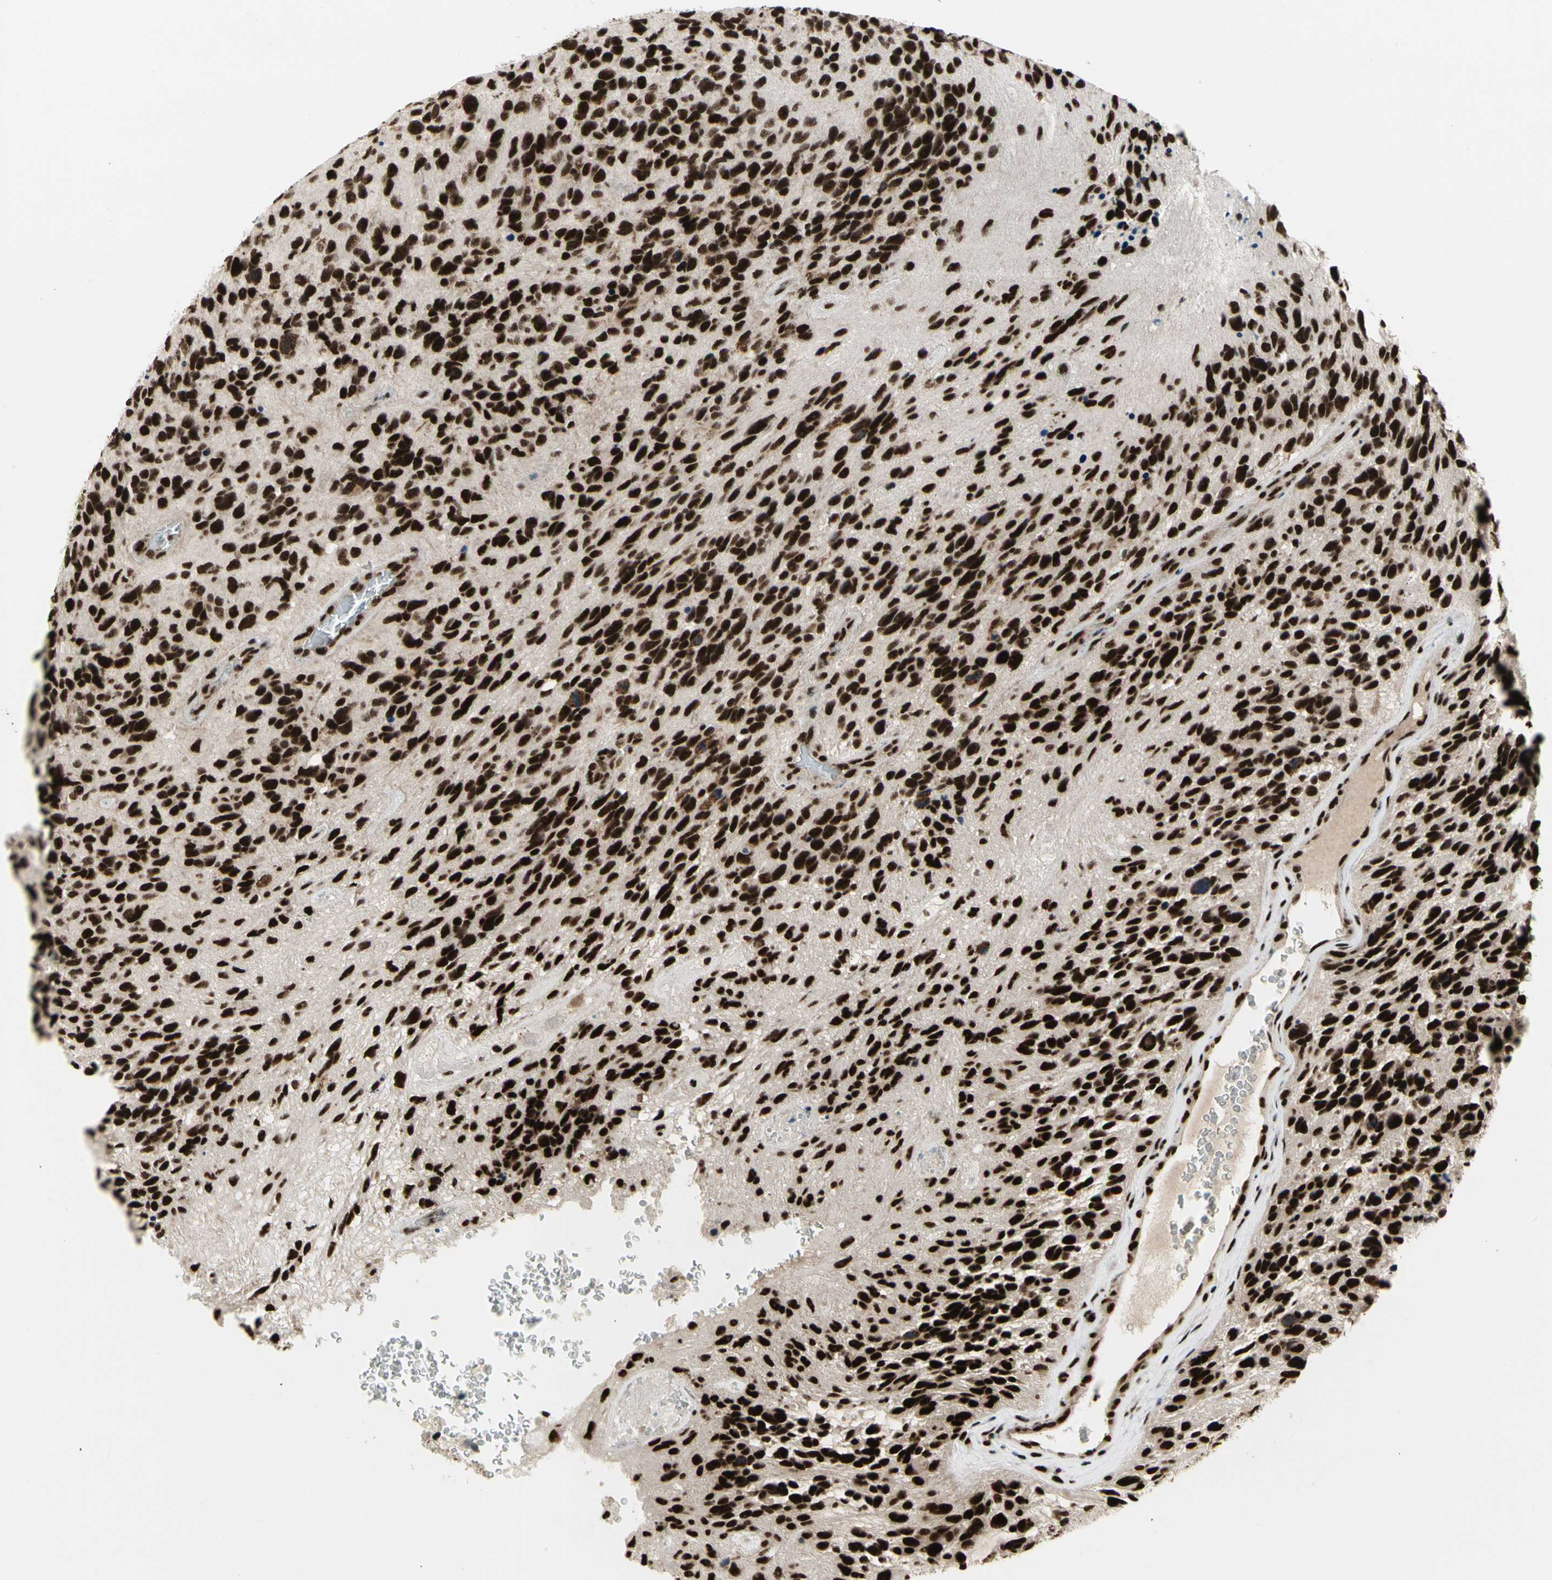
{"staining": {"intensity": "strong", "quantity": ">75%", "location": "nuclear"}, "tissue": "glioma", "cell_type": "Tumor cells", "image_type": "cancer", "snomed": [{"axis": "morphology", "description": "Glioma, malignant, High grade"}, {"axis": "topography", "description": "Brain"}], "caption": "Strong nuclear staining is identified in about >75% of tumor cells in malignant glioma (high-grade).", "gene": "SRSF11", "patient": {"sex": "female", "age": 58}}